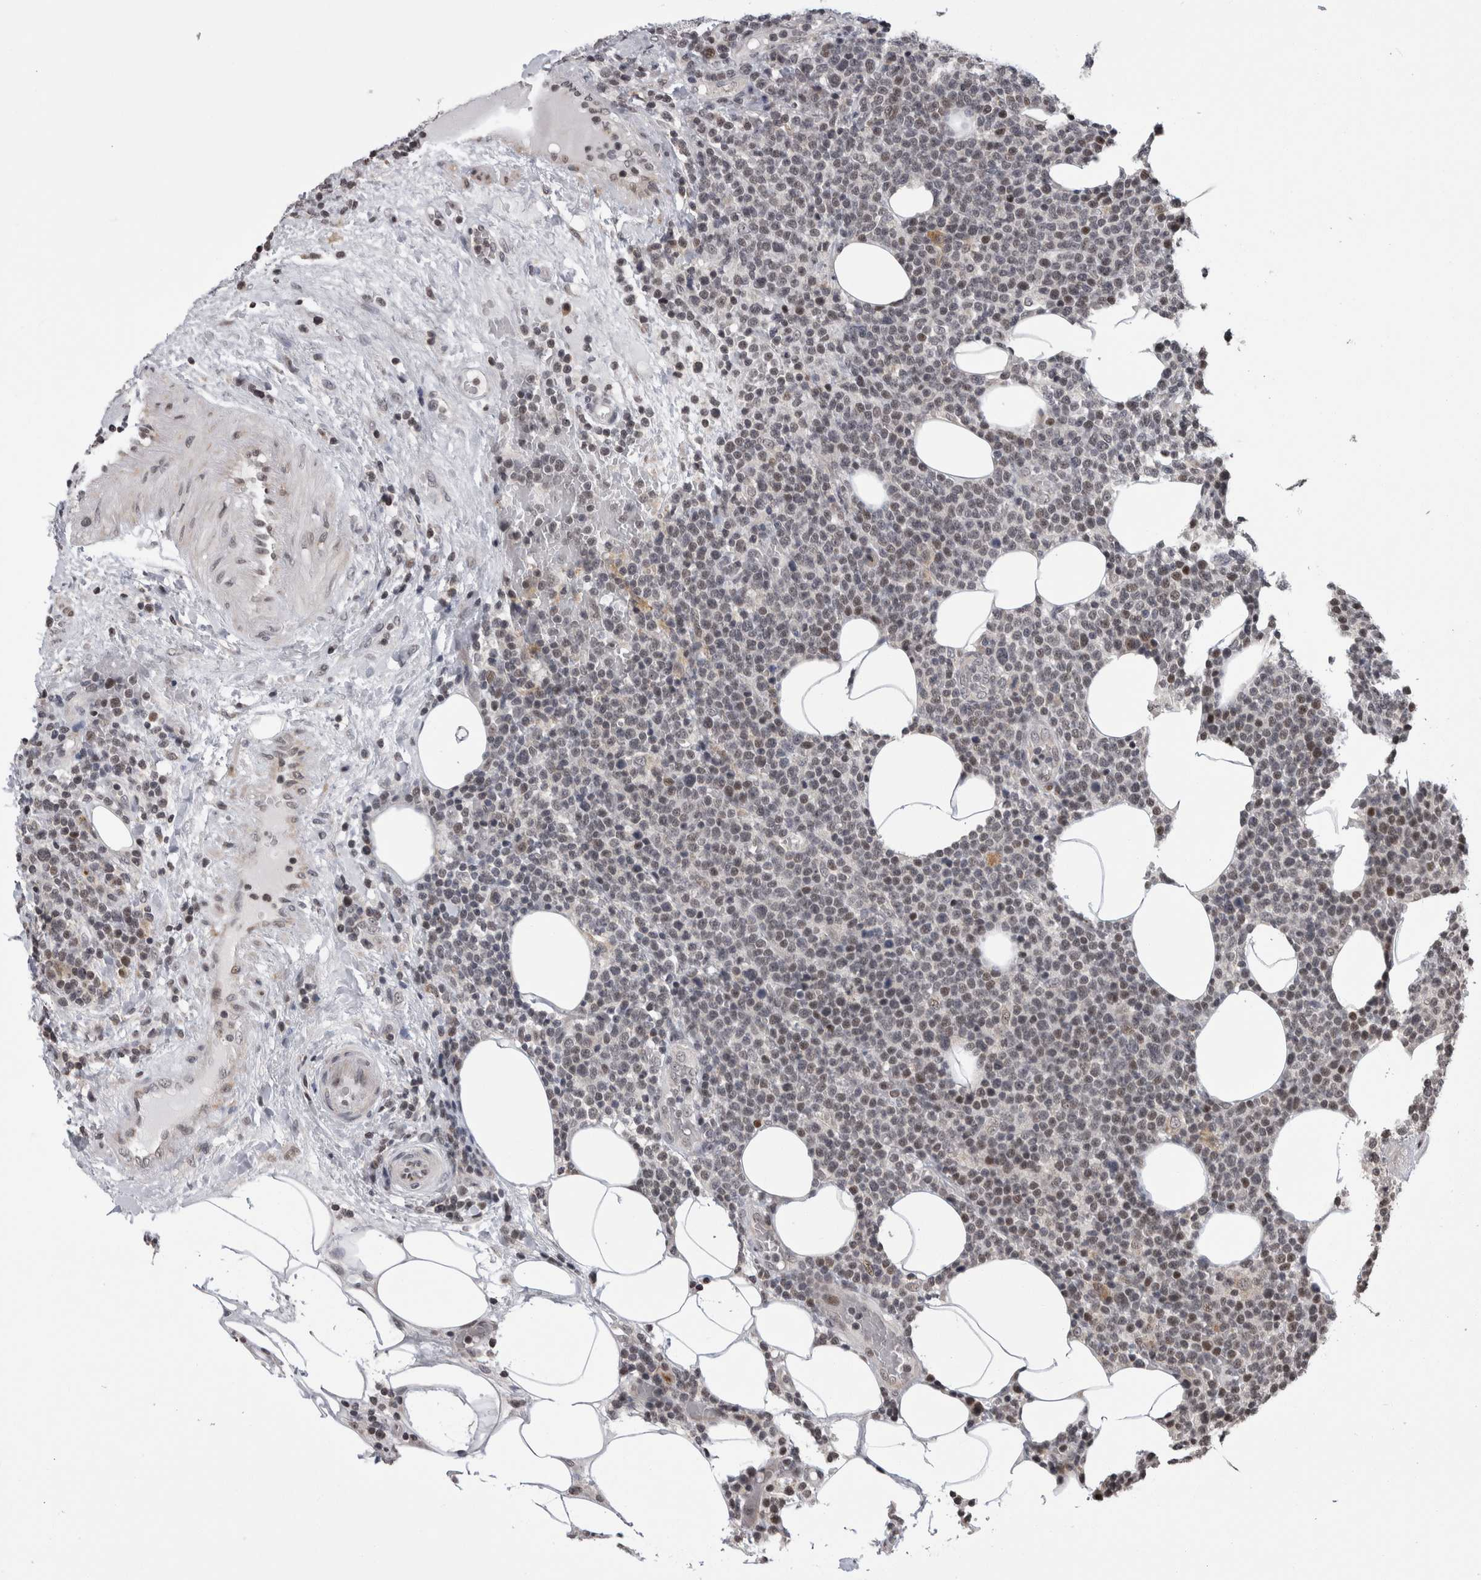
{"staining": {"intensity": "weak", "quantity": "<25%", "location": "nuclear"}, "tissue": "lymphoma", "cell_type": "Tumor cells", "image_type": "cancer", "snomed": [{"axis": "morphology", "description": "Malignant lymphoma, non-Hodgkin's type, High grade"}, {"axis": "topography", "description": "Lymph node"}], "caption": "Tumor cells are negative for protein expression in human lymphoma.", "gene": "ZBTB11", "patient": {"sex": "male", "age": 61}}